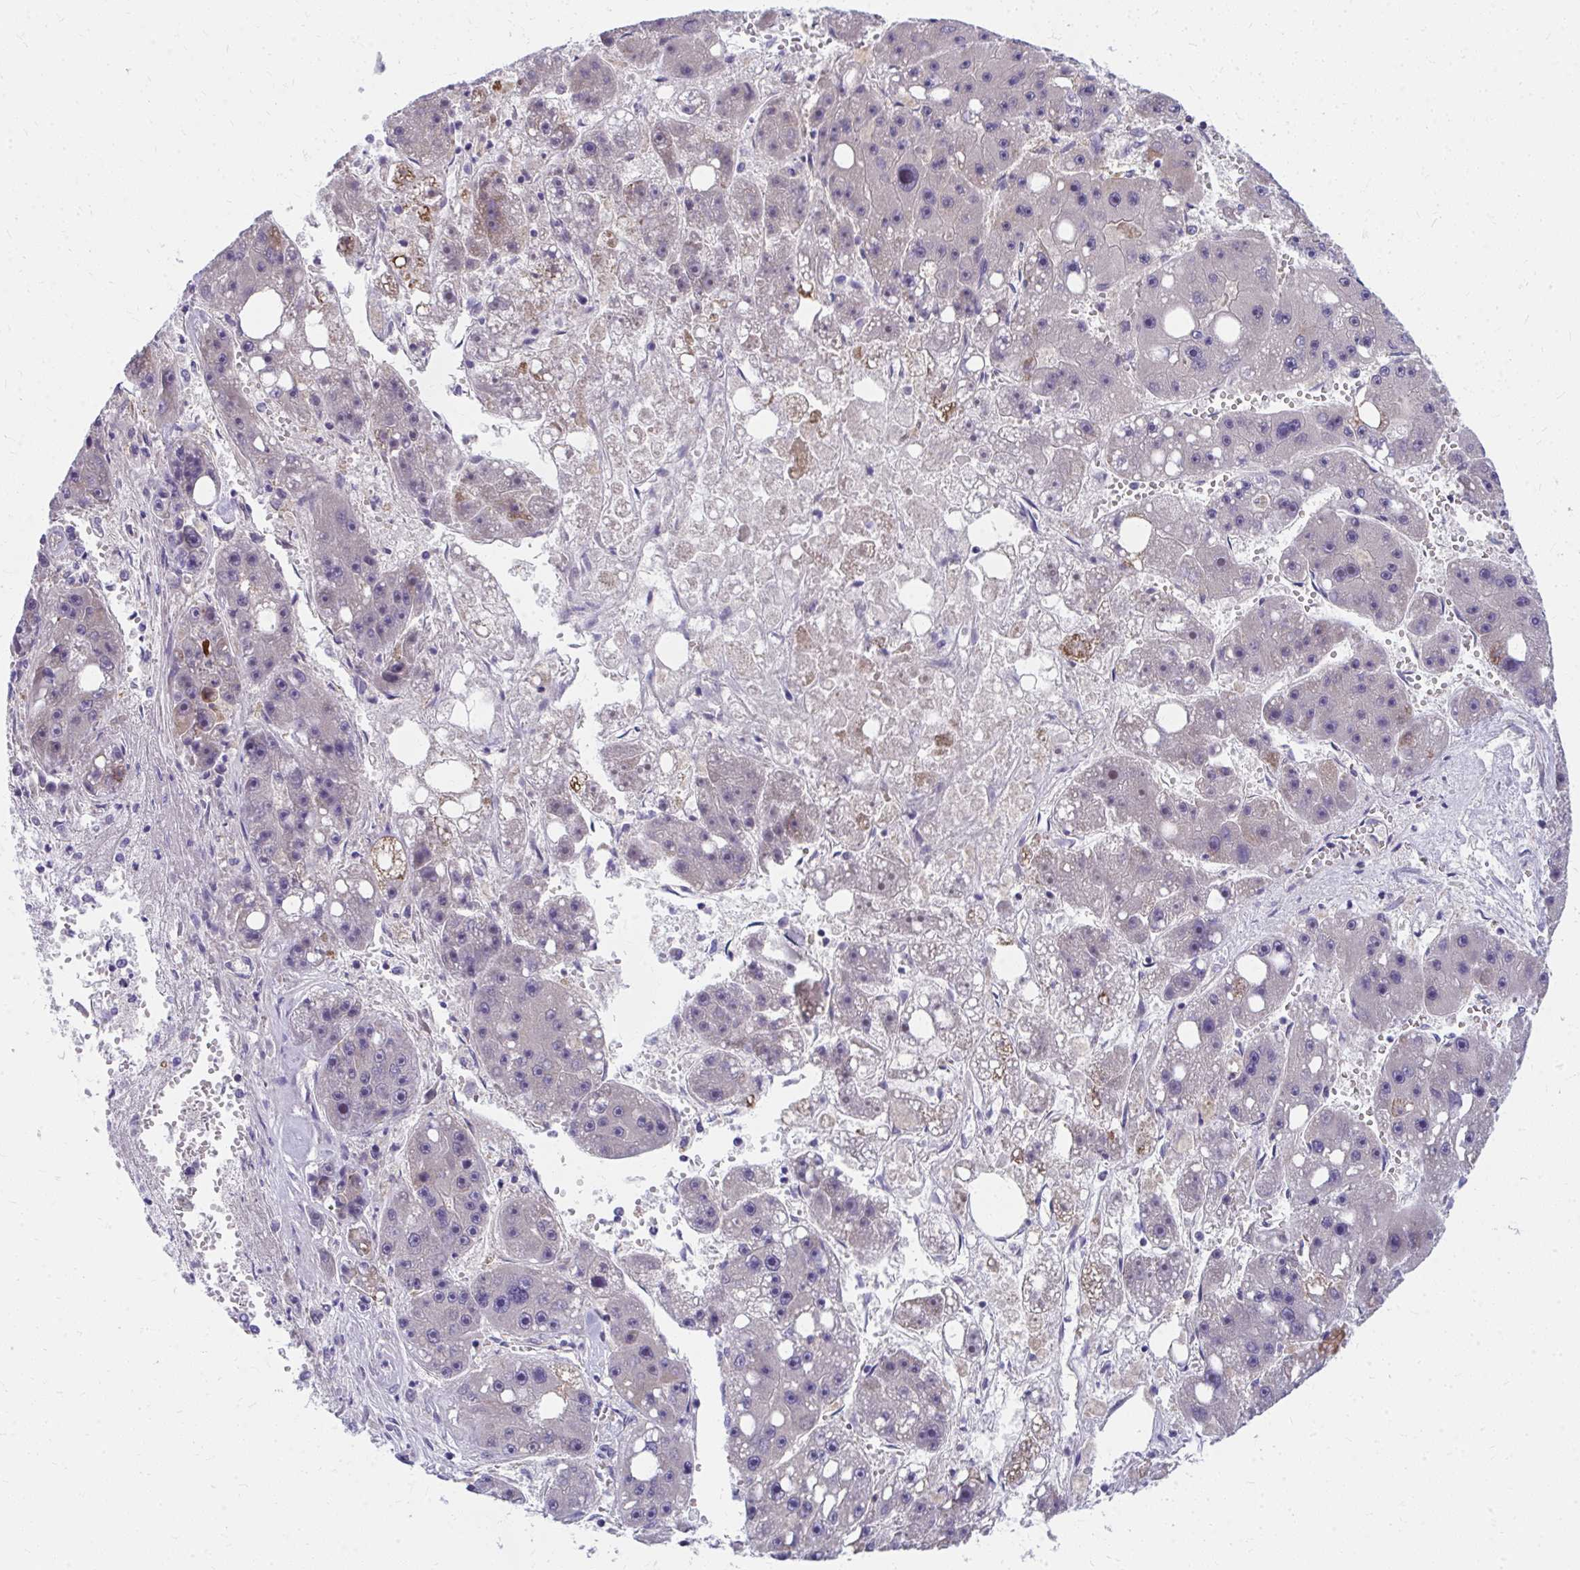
{"staining": {"intensity": "moderate", "quantity": "<25%", "location": "cytoplasmic/membranous"}, "tissue": "liver cancer", "cell_type": "Tumor cells", "image_type": "cancer", "snomed": [{"axis": "morphology", "description": "Carcinoma, Hepatocellular, NOS"}, {"axis": "topography", "description": "Liver"}], "caption": "Liver cancer stained with a protein marker exhibits moderate staining in tumor cells.", "gene": "IL37", "patient": {"sex": "female", "age": 61}}